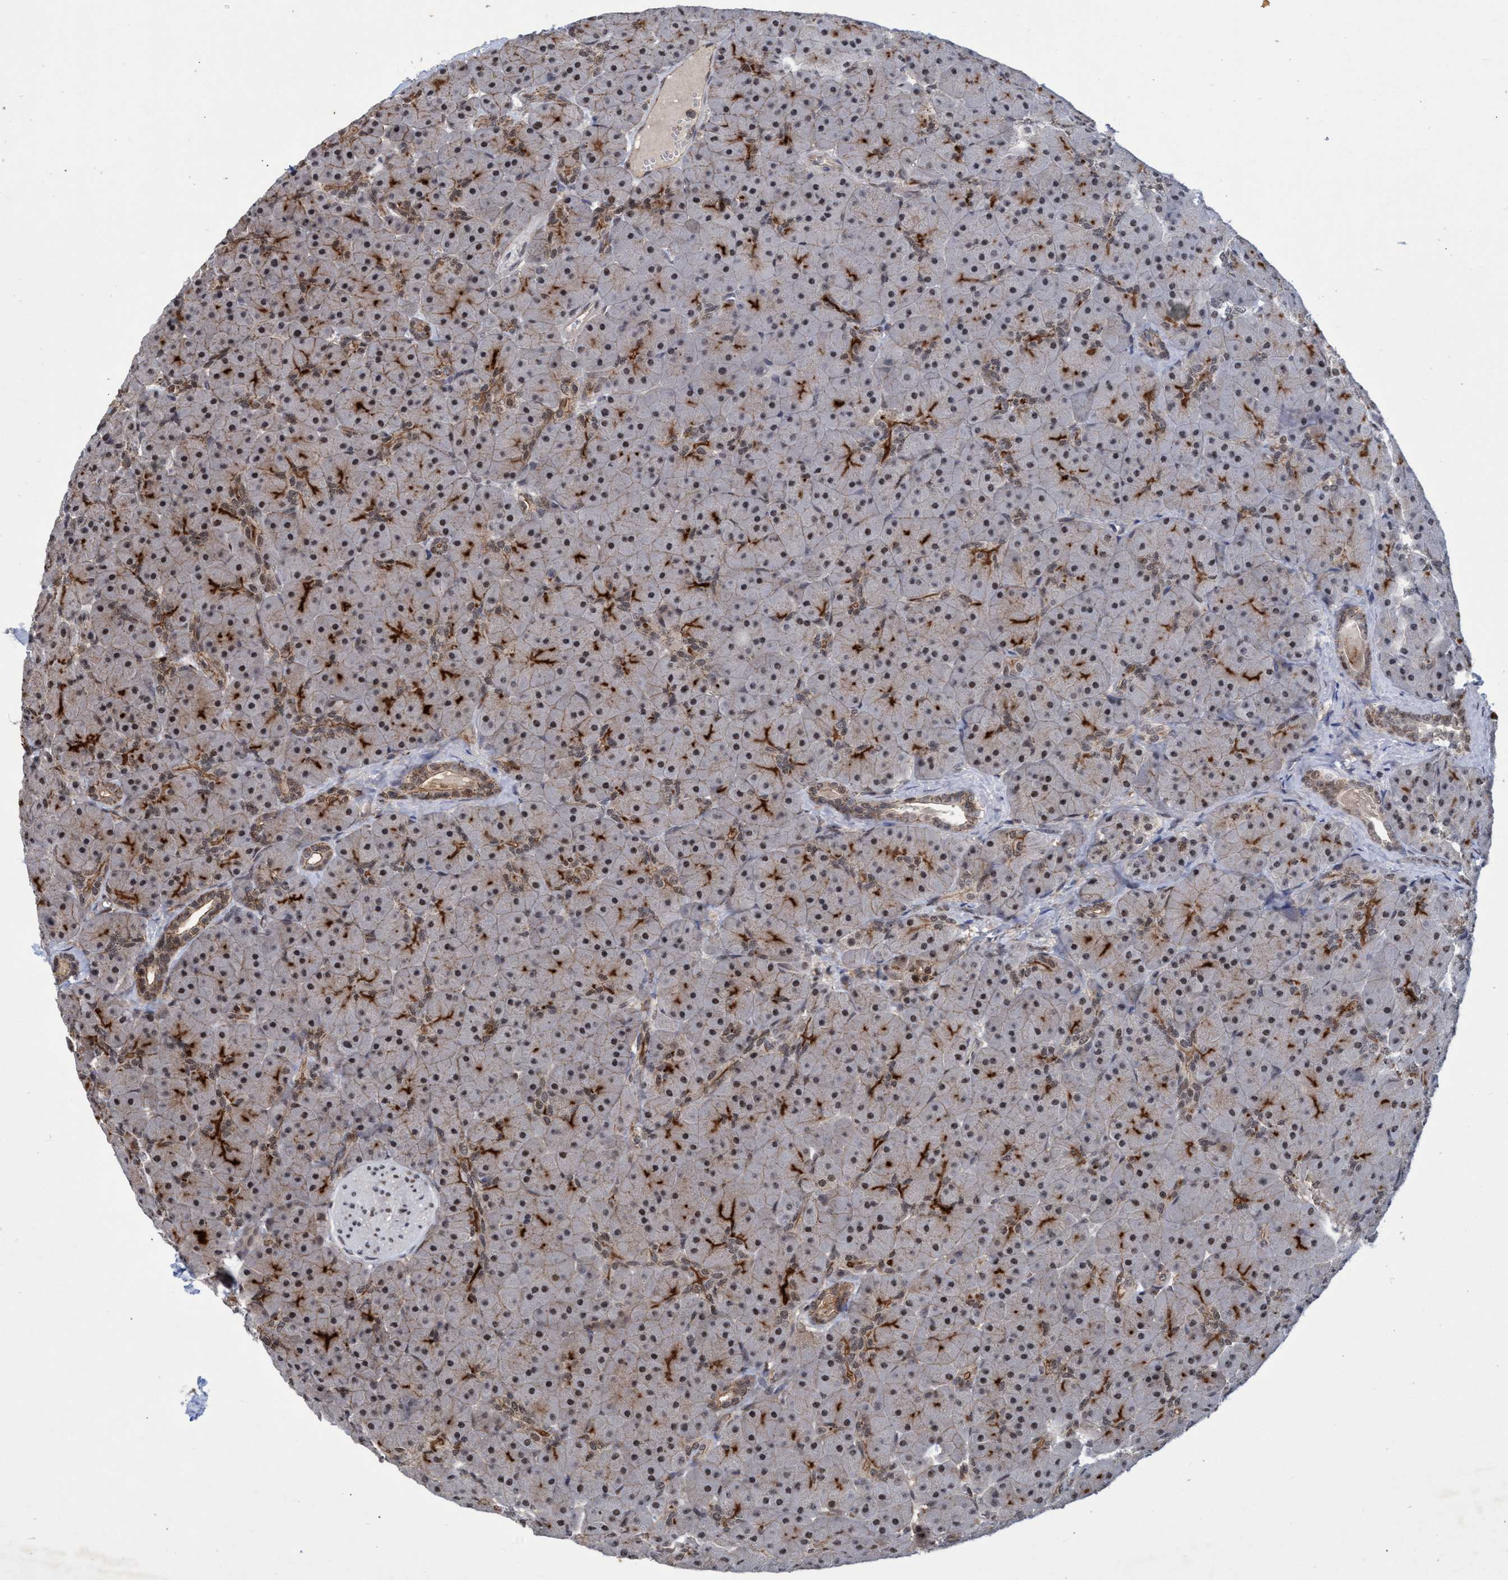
{"staining": {"intensity": "moderate", "quantity": ">75%", "location": "cytoplasmic/membranous,nuclear"}, "tissue": "pancreas", "cell_type": "Exocrine glandular cells", "image_type": "normal", "snomed": [{"axis": "morphology", "description": "Normal tissue, NOS"}, {"axis": "topography", "description": "Pancreas"}], "caption": "This photomicrograph displays IHC staining of normal human pancreas, with medium moderate cytoplasmic/membranous,nuclear staining in about >75% of exocrine glandular cells.", "gene": "GTF2F1", "patient": {"sex": "male", "age": 66}}